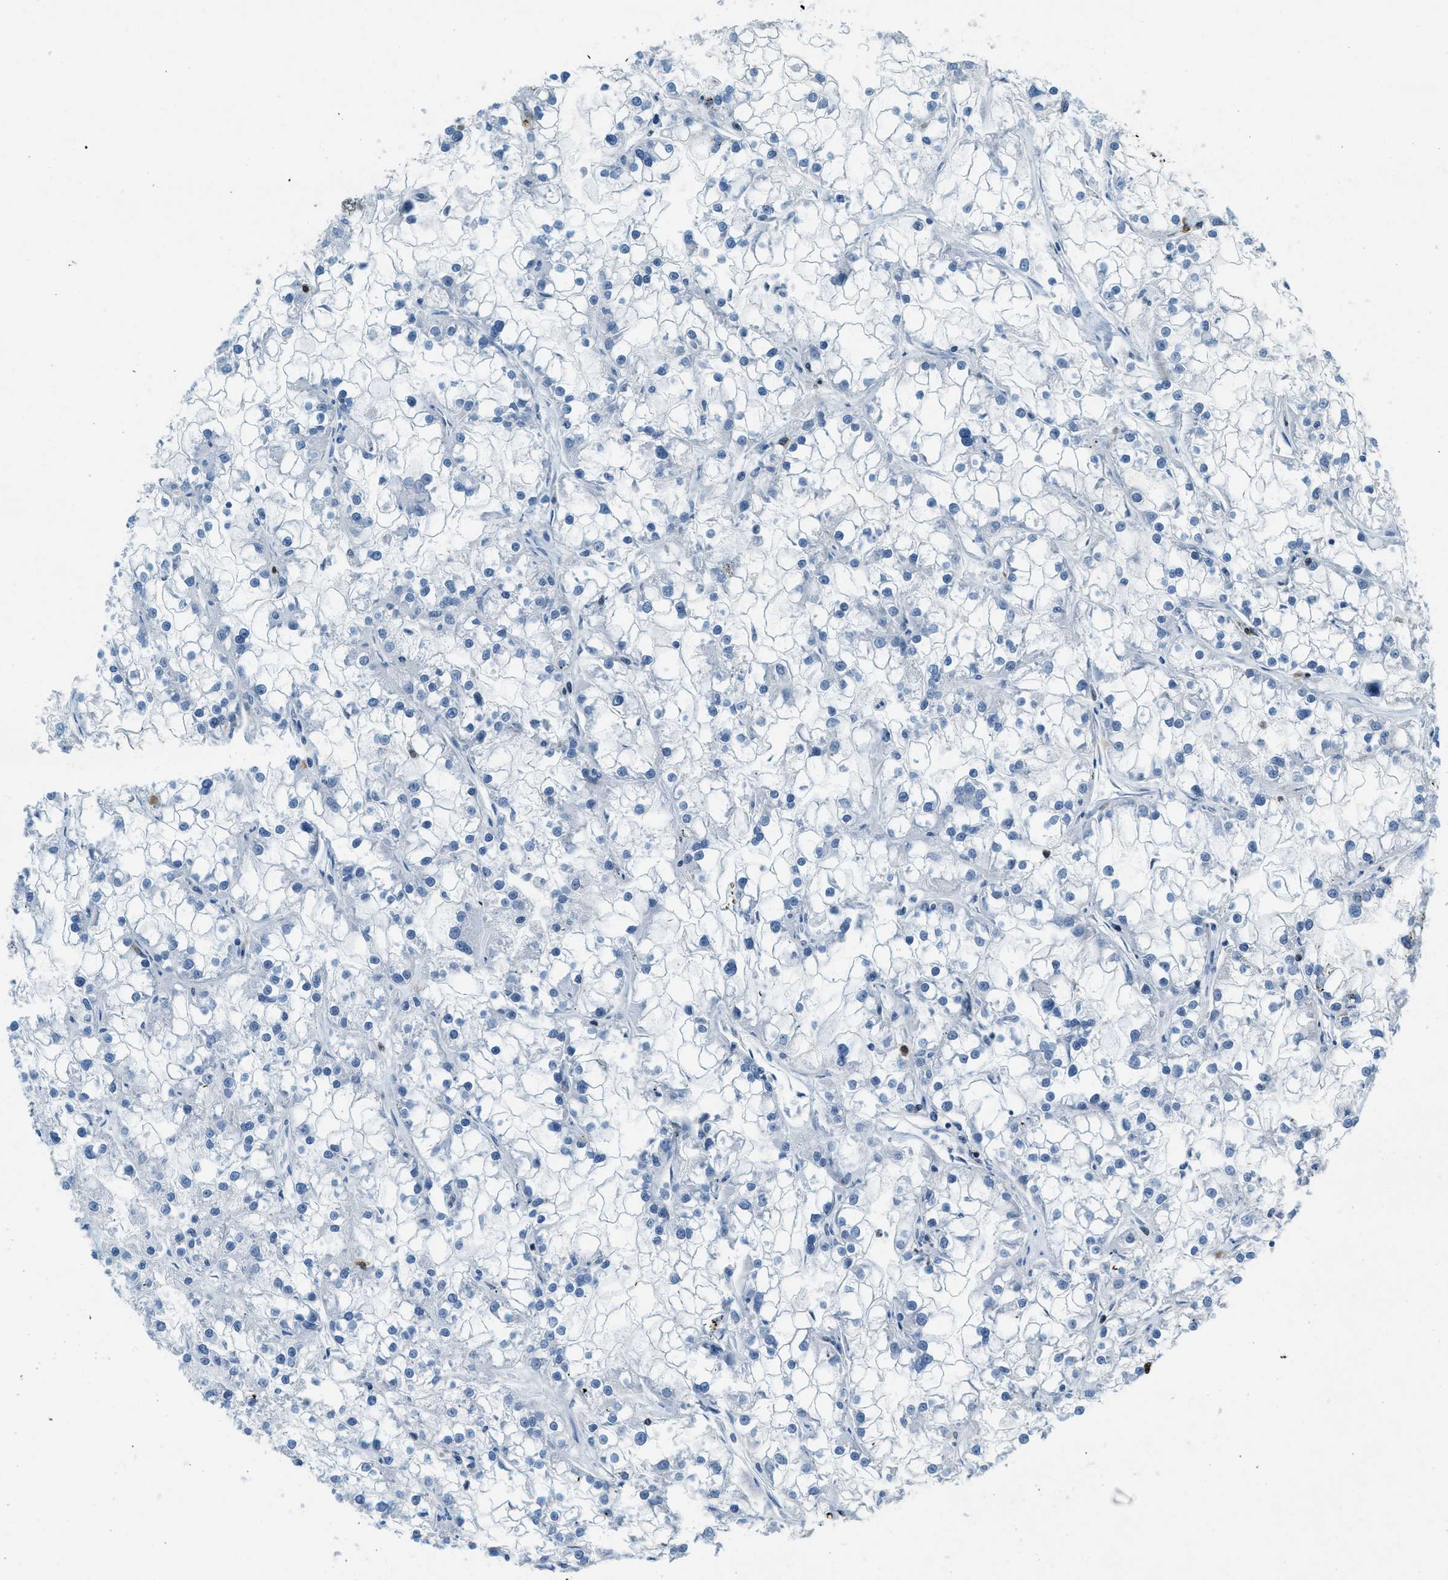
{"staining": {"intensity": "negative", "quantity": "none", "location": "none"}, "tissue": "renal cancer", "cell_type": "Tumor cells", "image_type": "cancer", "snomed": [{"axis": "morphology", "description": "Adenocarcinoma, NOS"}, {"axis": "topography", "description": "Kidney"}], "caption": "A high-resolution image shows immunohistochemistry (IHC) staining of renal adenocarcinoma, which displays no significant positivity in tumor cells. (Stains: DAB (3,3'-diaminobenzidine) IHC with hematoxylin counter stain, Microscopy: brightfield microscopy at high magnification).", "gene": "OGFR", "patient": {"sex": "female", "age": 52}}